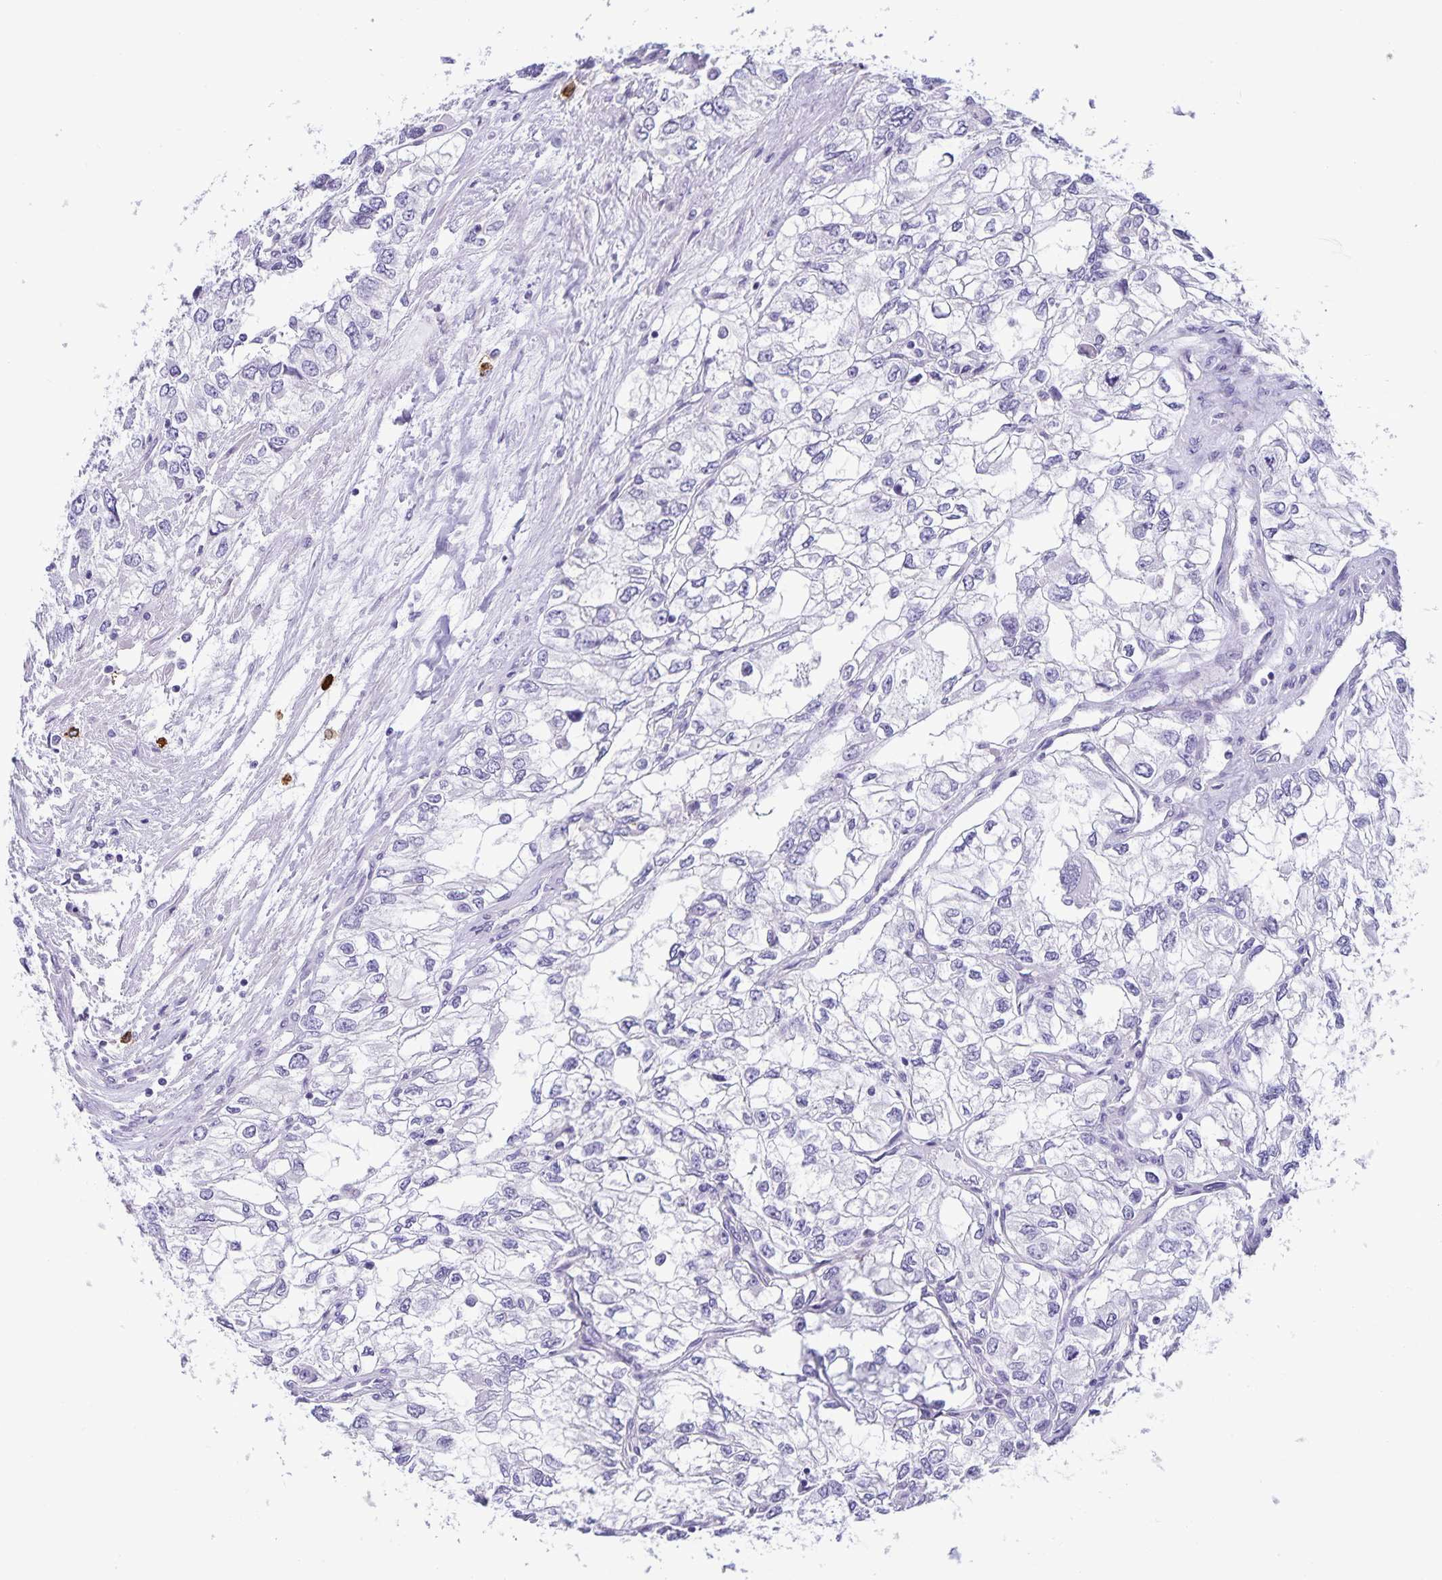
{"staining": {"intensity": "negative", "quantity": "none", "location": "none"}, "tissue": "renal cancer", "cell_type": "Tumor cells", "image_type": "cancer", "snomed": [{"axis": "morphology", "description": "Adenocarcinoma, NOS"}, {"axis": "topography", "description": "Kidney"}], "caption": "This is a image of IHC staining of renal adenocarcinoma, which shows no expression in tumor cells. Nuclei are stained in blue.", "gene": "IBTK", "patient": {"sex": "female", "age": 59}}